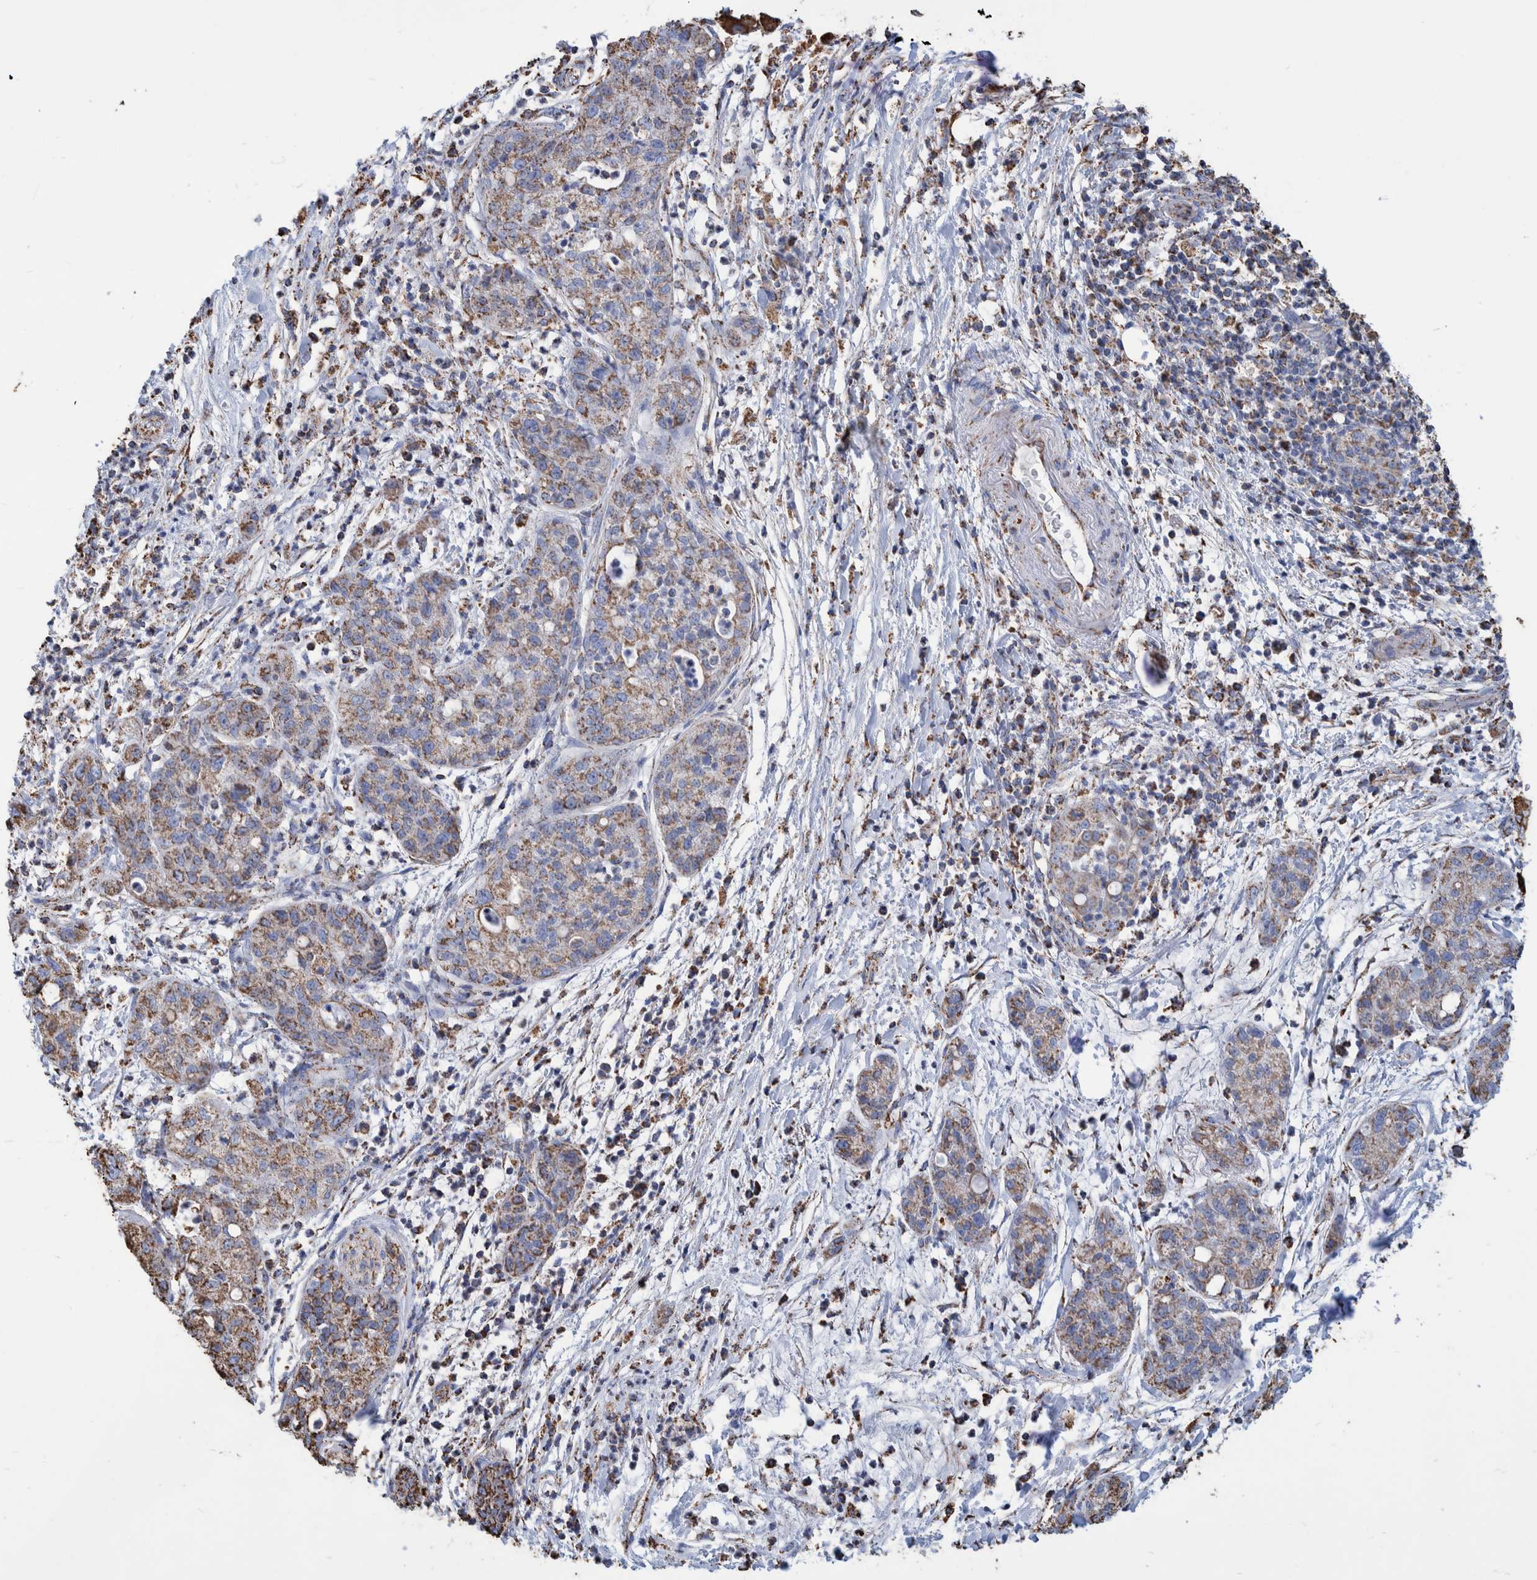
{"staining": {"intensity": "moderate", "quantity": ">75%", "location": "cytoplasmic/membranous"}, "tissue": "pancreatic cancer", "cell_type": "Tumor cells", "image_type": "cancer", "snomed": [{"axis": "morphology", "description": "Adenocarcinoma, NOS"}, {"axis": "topography", "description": "Pancreas"}], "caption": "Immunohistochemical staining of pancreatic adenocarcinoma displays moderate cytoplasmic/membranous protein expression in approximately >75% of tumor cells.", "gene": "VPS26C", "patient": {"sex": "female", "age": 78}}